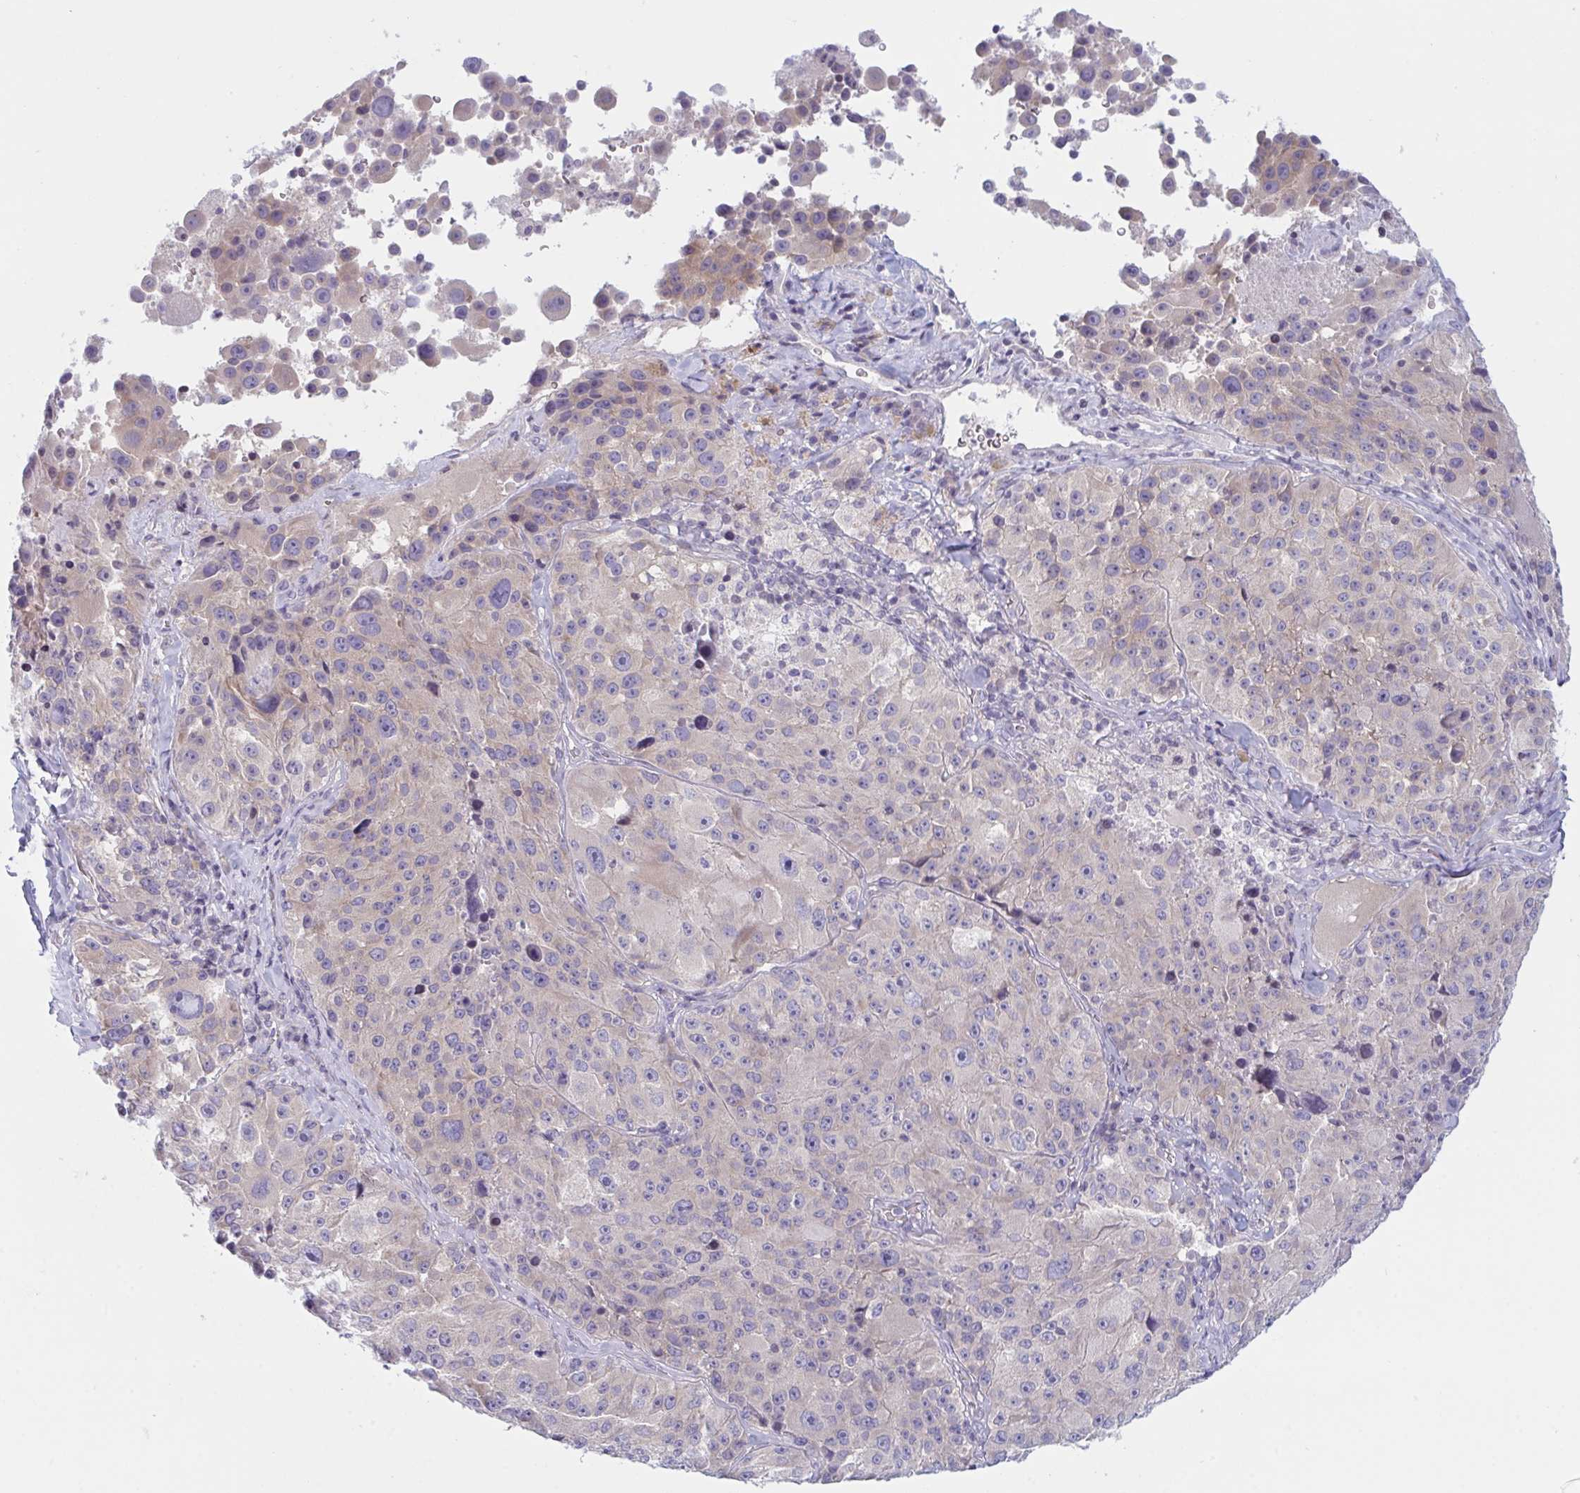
{"staining": {"intensity": "weak", "quantity": "<25%", "location": "cytoplasmic/membranous"}, "tissue": "melanoma", "cell_type": "Tumor cells", "image_type": "cancer", "snomed": [{"axis": "morphology", "description": "Malignant melanoma, Metastatic site"}, {"axis": "topography", "description": "Lymph node"}], "caption": "Immunohistochemistry micrograph of malignant melanoma (metastatic site) stained for a protein (brown), which reveals no staining in tumor cells.", "gene": "NAA30", "patient": {"sex": "male", "age": 62}}